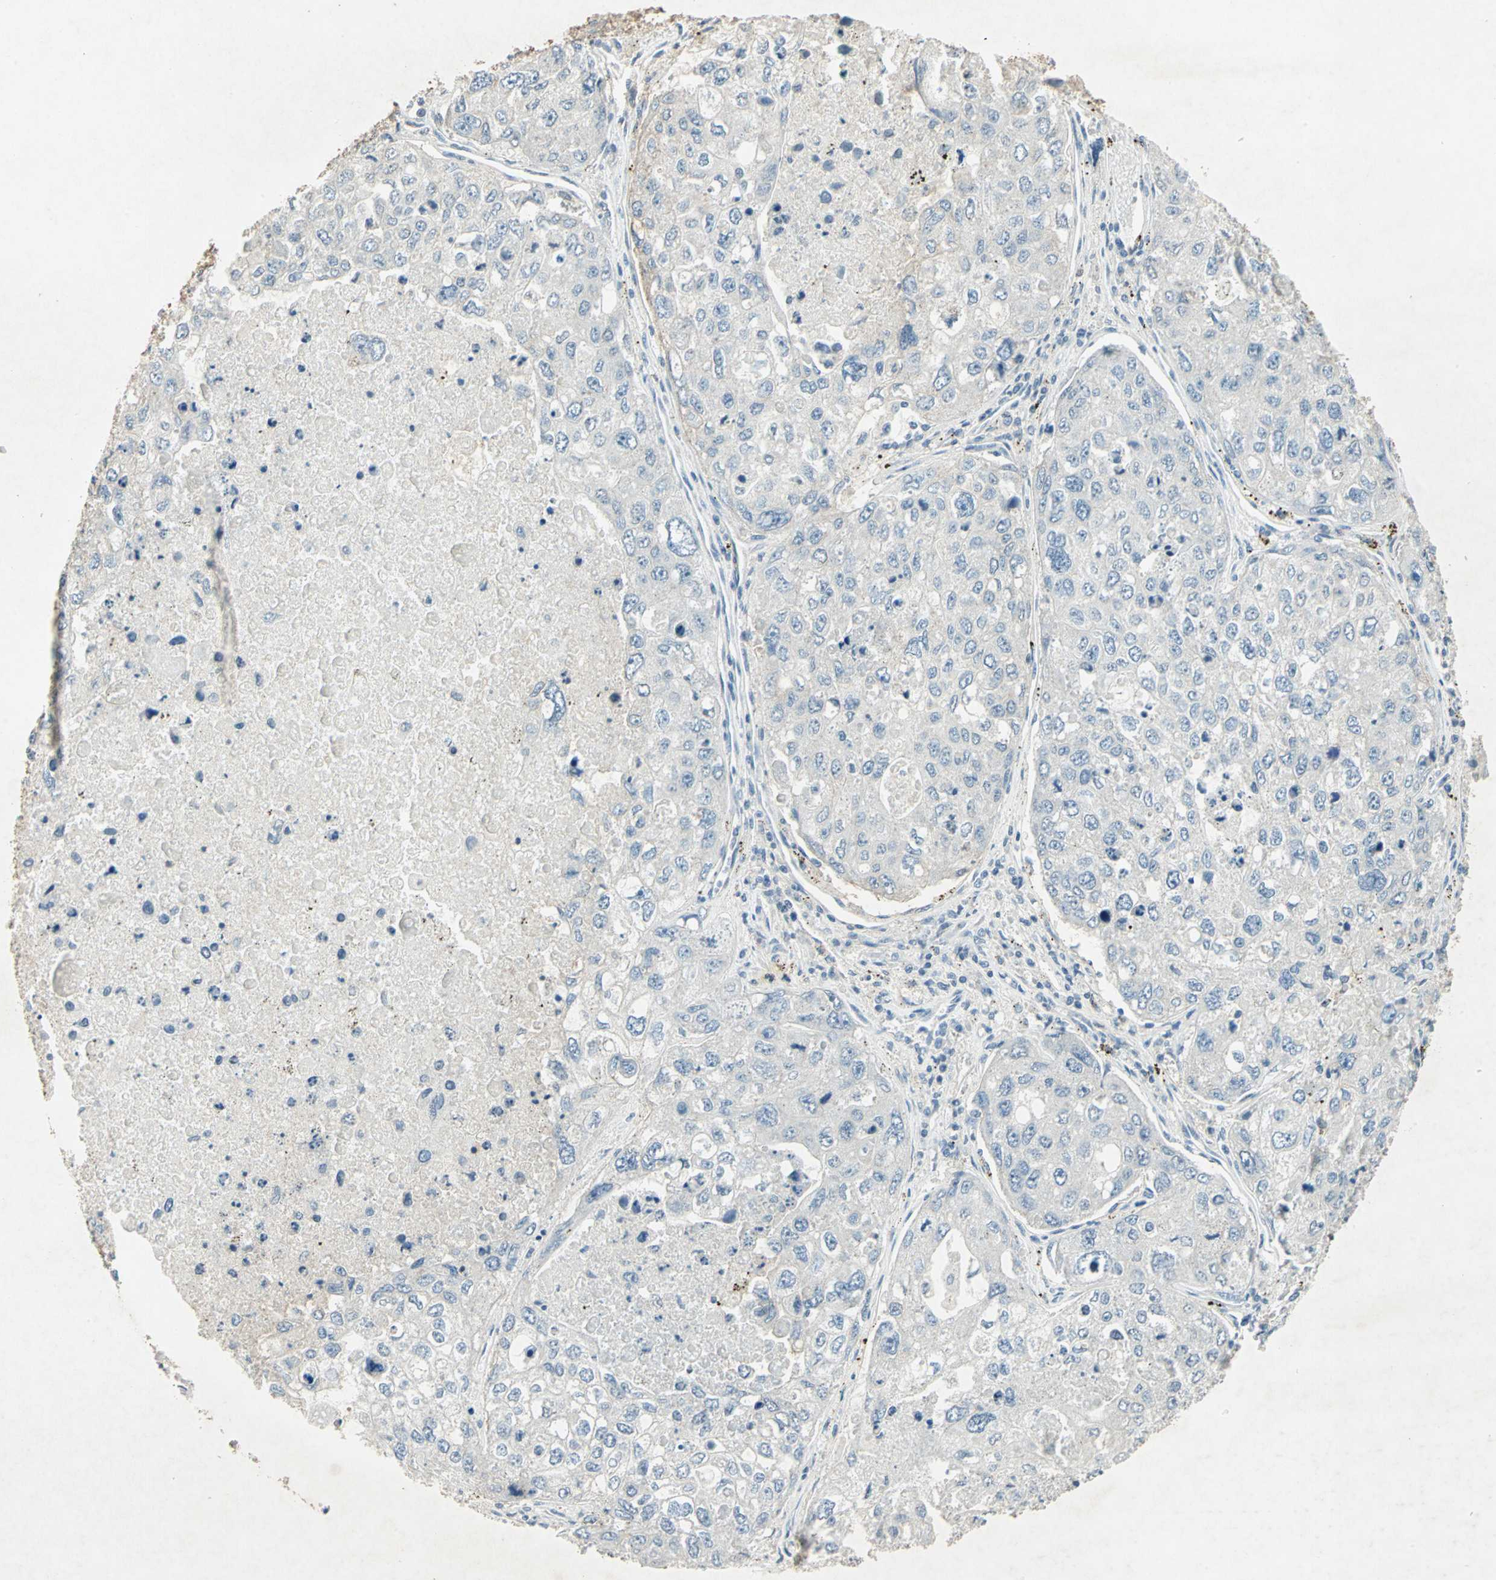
{"staining": {"intensity": "negative", "quantity": "none", "location": "none"}, "tissue": "urothelial cancer", "cell_type": "Tumor cells", "image_type": "cancer", "snomed": [{"axis": "morphology", "description": "Urothelial carcinoma, High grade"}, {"axis": "topography", "description": "Lymph node"}, {"axis": "topography", "description": "Urinary bladder"}], "caption": "This is an immunohistochemistry (IHC) photomicrograph of urothelial cancer. There is no expression in tumor cells.", "gene": "CAMK2B", "patient": {"sex": "male", "age": 51}}